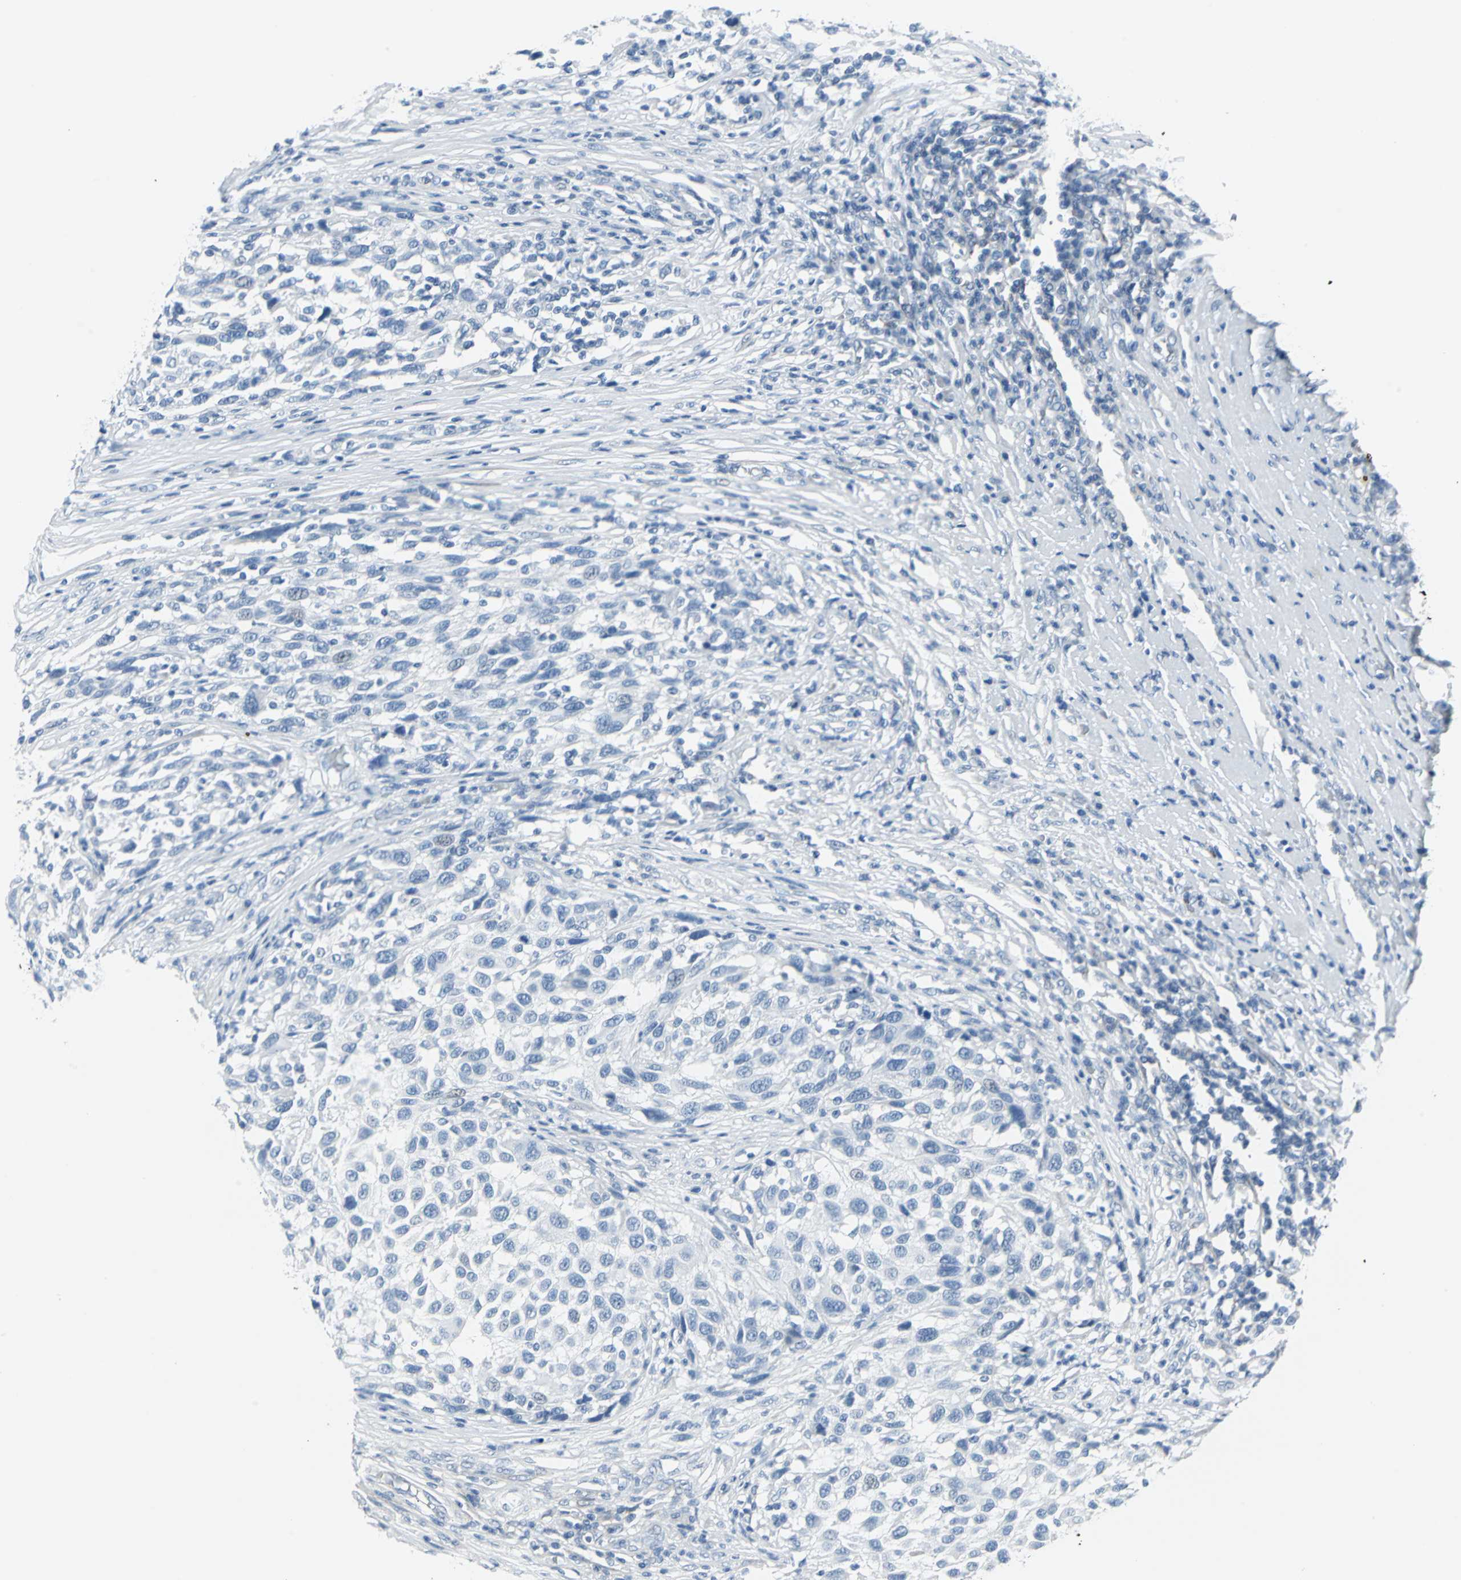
{"staining": {"intensity": "negative", "quantity": "none", "location": "none"}, "tissue": "melanoma", "cell_type": "Tumor cells", "image_type": "cancer", "snomed": [{"axis": "morphology", "description": "Malignant melanoma, Metastatic site"}, {"axis": "topography", "description": "Lymph node"}], "caption": "Image shows no significant protein expression in tumor cells of malignant melanoma (metastatic site).", "gene": "CYB5A", "patient": {"sex": "male", "age": 61}}